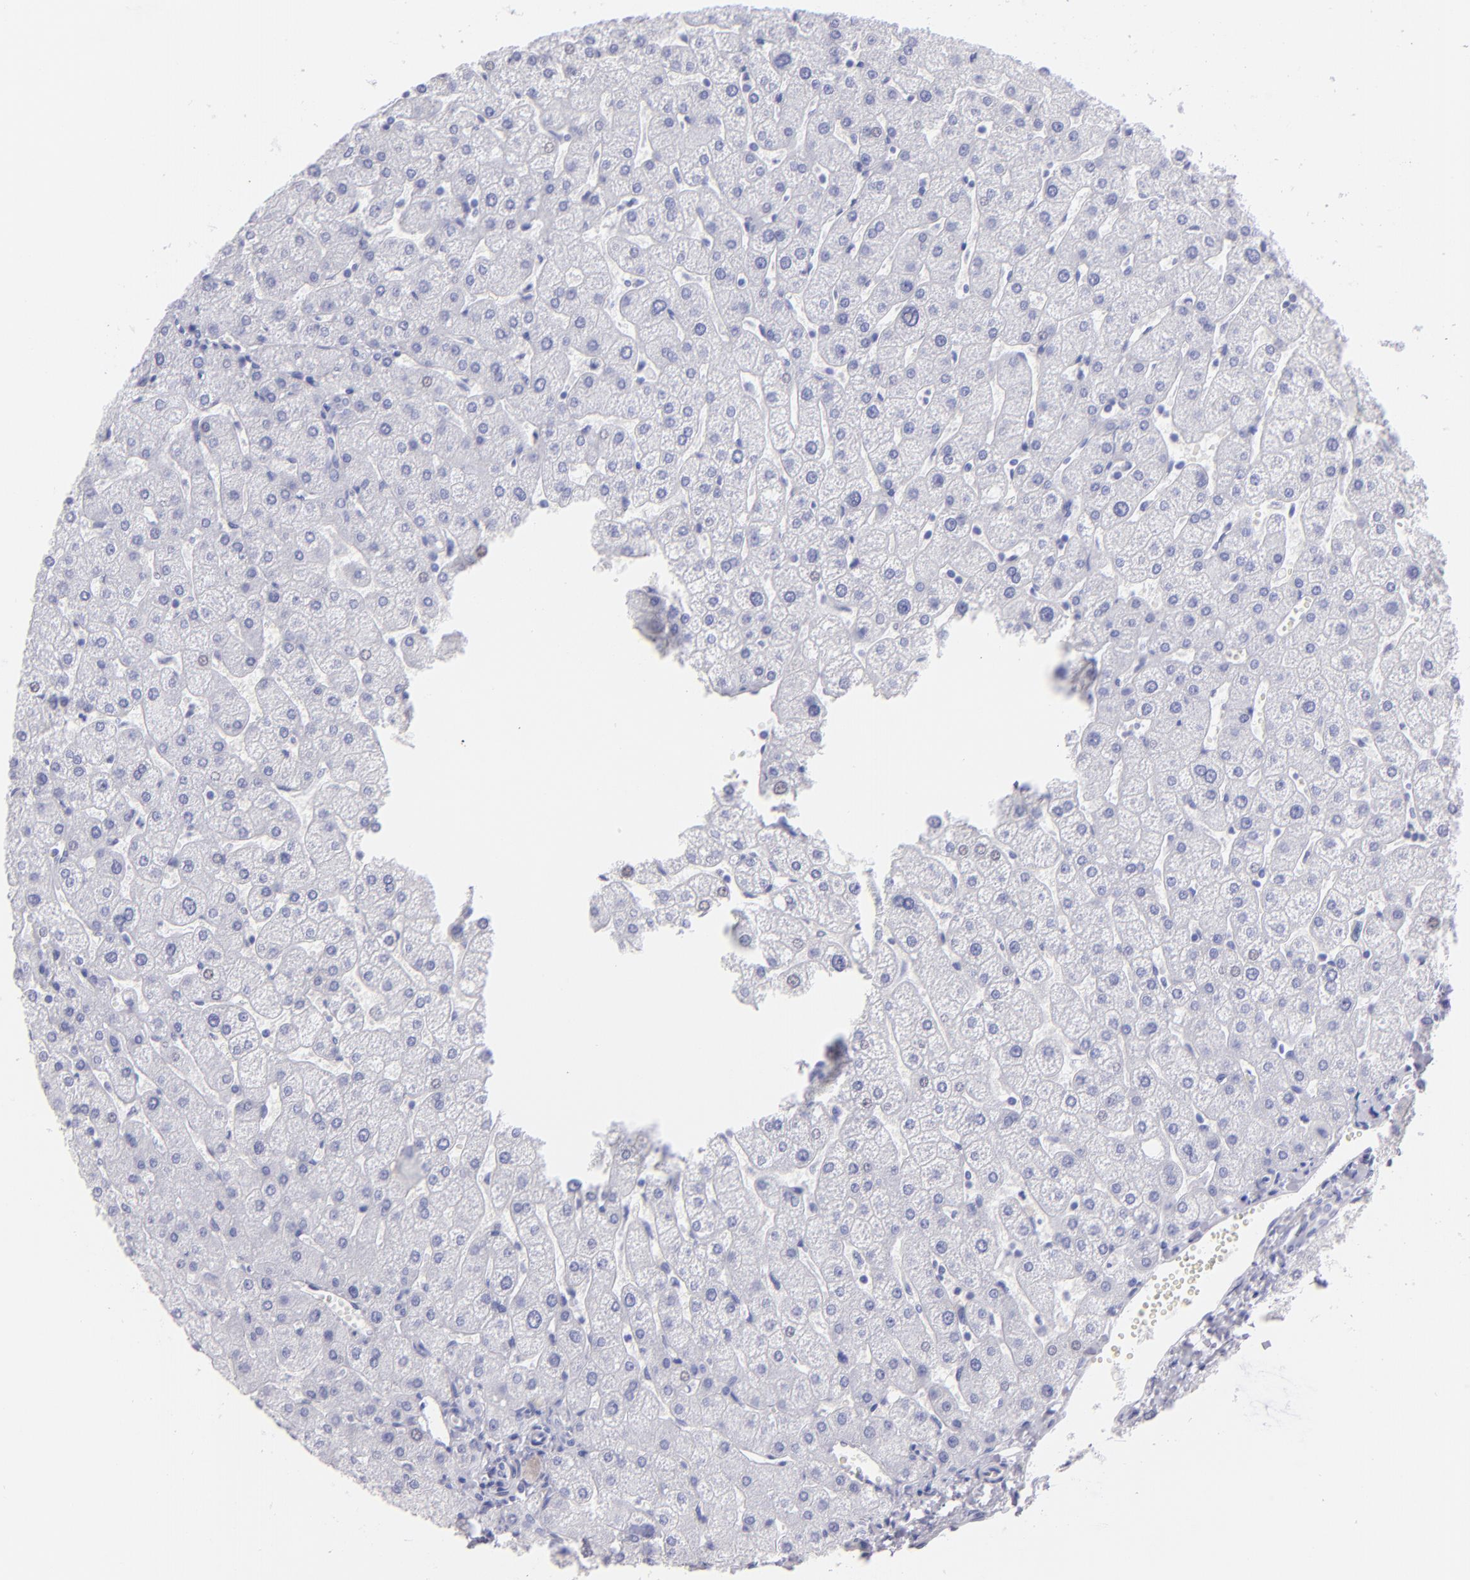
{"staining": {"intensity": "negative", "quantity": "none", "location": "none"}, "tissue": "liver", "cell_type": "Cholangiocytes", "image_type": "normal", "snomed": [{"axis": "morphology", "description": "Normal tissue, NOS"}, {"axis": "topography", "description": "Liver"}], "caption": "Protein analysis of normal liver reveals no significant staining in cholangiocytes.", "gene": "SLC1A3", "patient": {"sex": "male", "age": 67}}